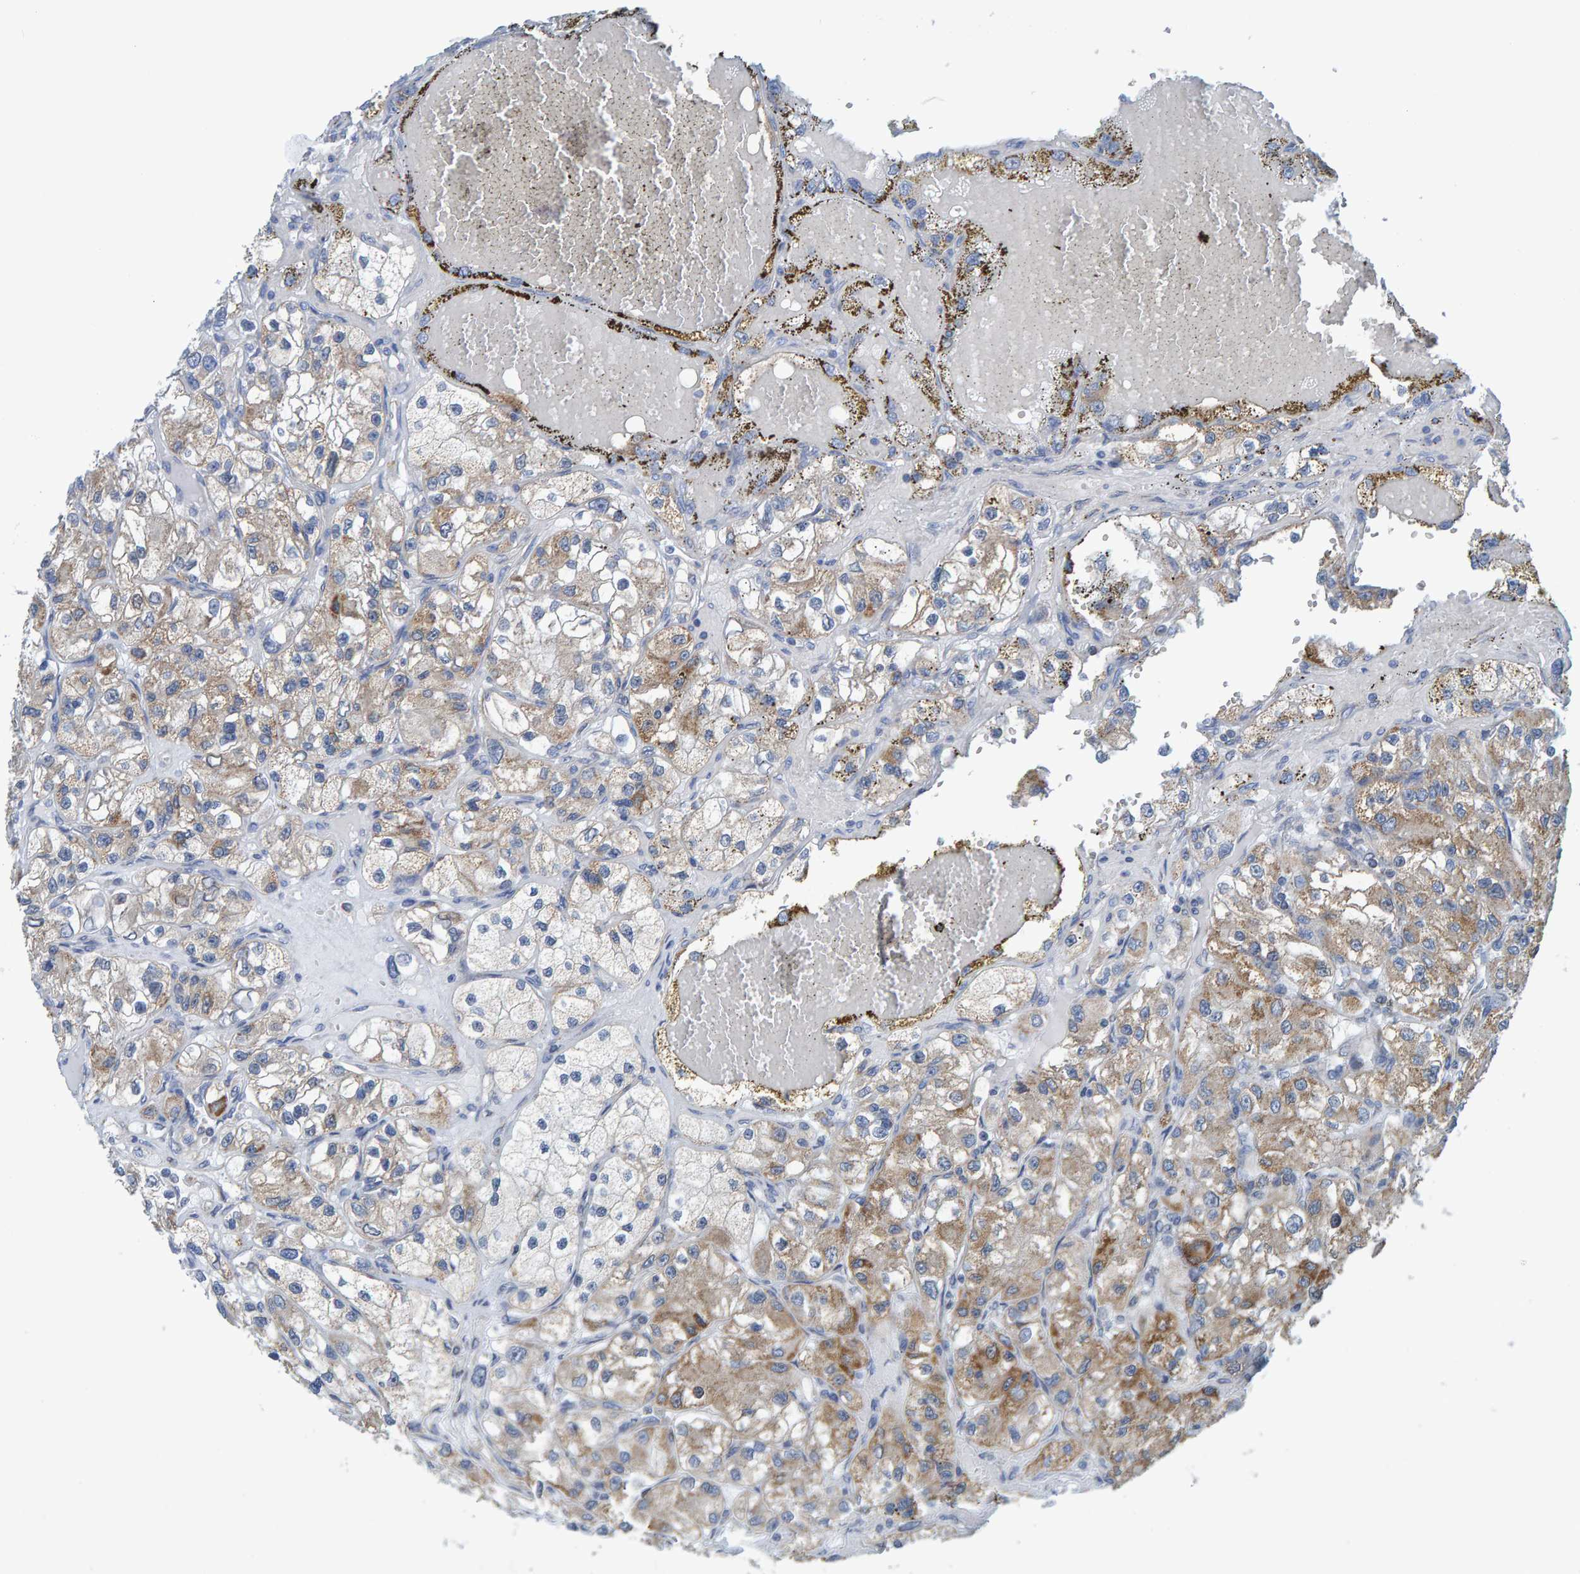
{"staining": {"intensity": "moderate", "quantity": "25%-75%", "location": "cytoplasmic/membranous"}, "tissue": "renal cancer", "cell_type": "Tumor cells", "image_type": "cancer", "snomed": [{"axis": "morphology", "description": "Adenocarcinoma, NOS"}, {"axis": "topography", "description": "Kidney"}], "caption": "An immunohistochemistry (IHC) micrograph of tumor tissue is shown. Protein staining in brown highlights moderate cytoplasmic/membranous positivity in adenocarcinoma (renal) within tumor cells.", "gene": "MRPS7", "patient": {"sex": "female", "age": 57}}